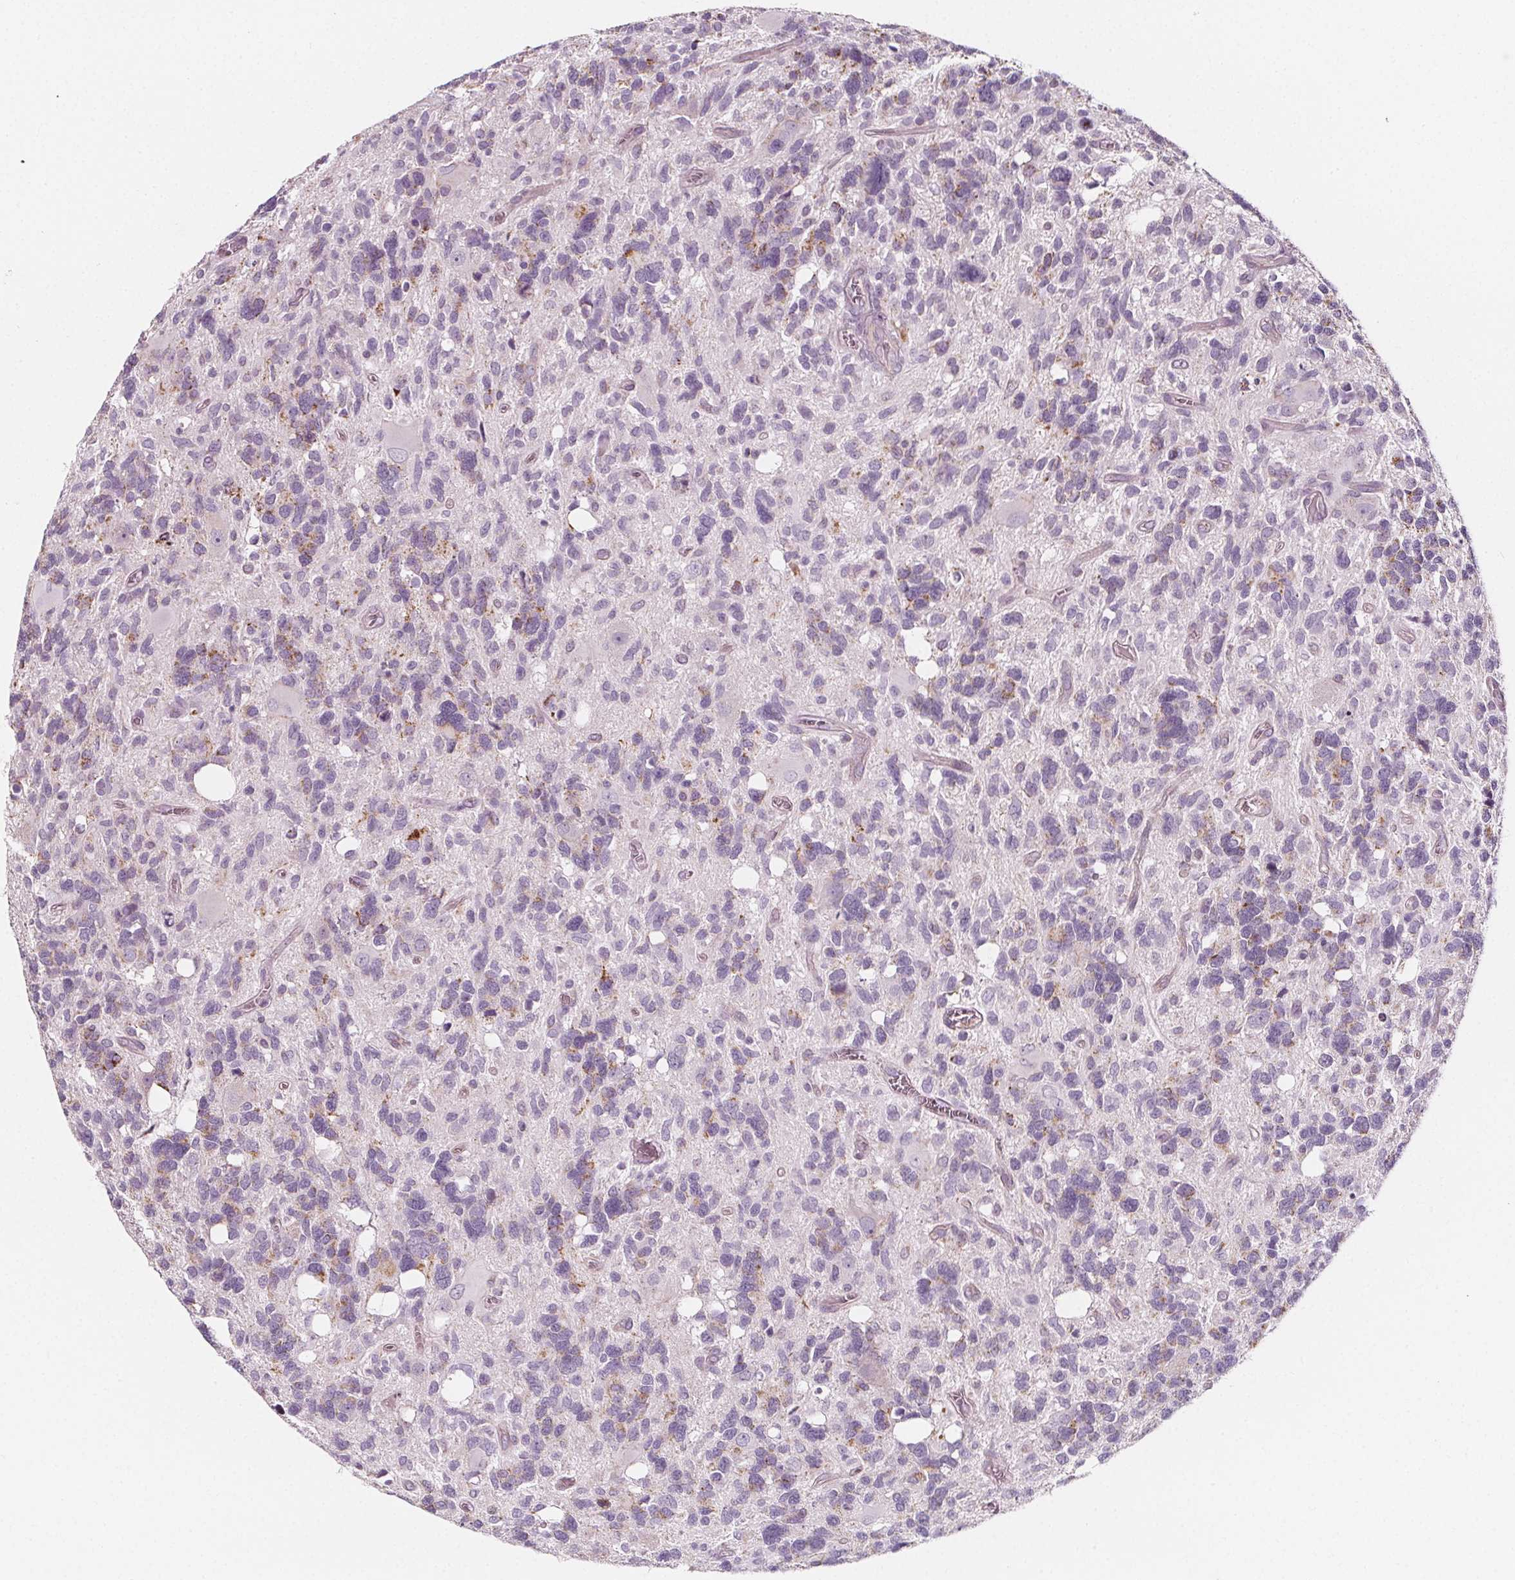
{"staining": {"intensity": "negative", "quantity": "none", "location": "none"}, "tissue": "glioma", "cell_type": "Tumor cells", "image_type": "cancer", "snomed": [{"axis": "morphology", "description": "Glioma, malignant, High grade"}, {"axis": "topography", "description": "Brain"}], "caption": "This is an immunohistochemistry (IHC) histopathology image of human glioma. There is no positivity in tumor cells.", "gene": "IL17C", "patient": {"sex": "male", "age": 49}}